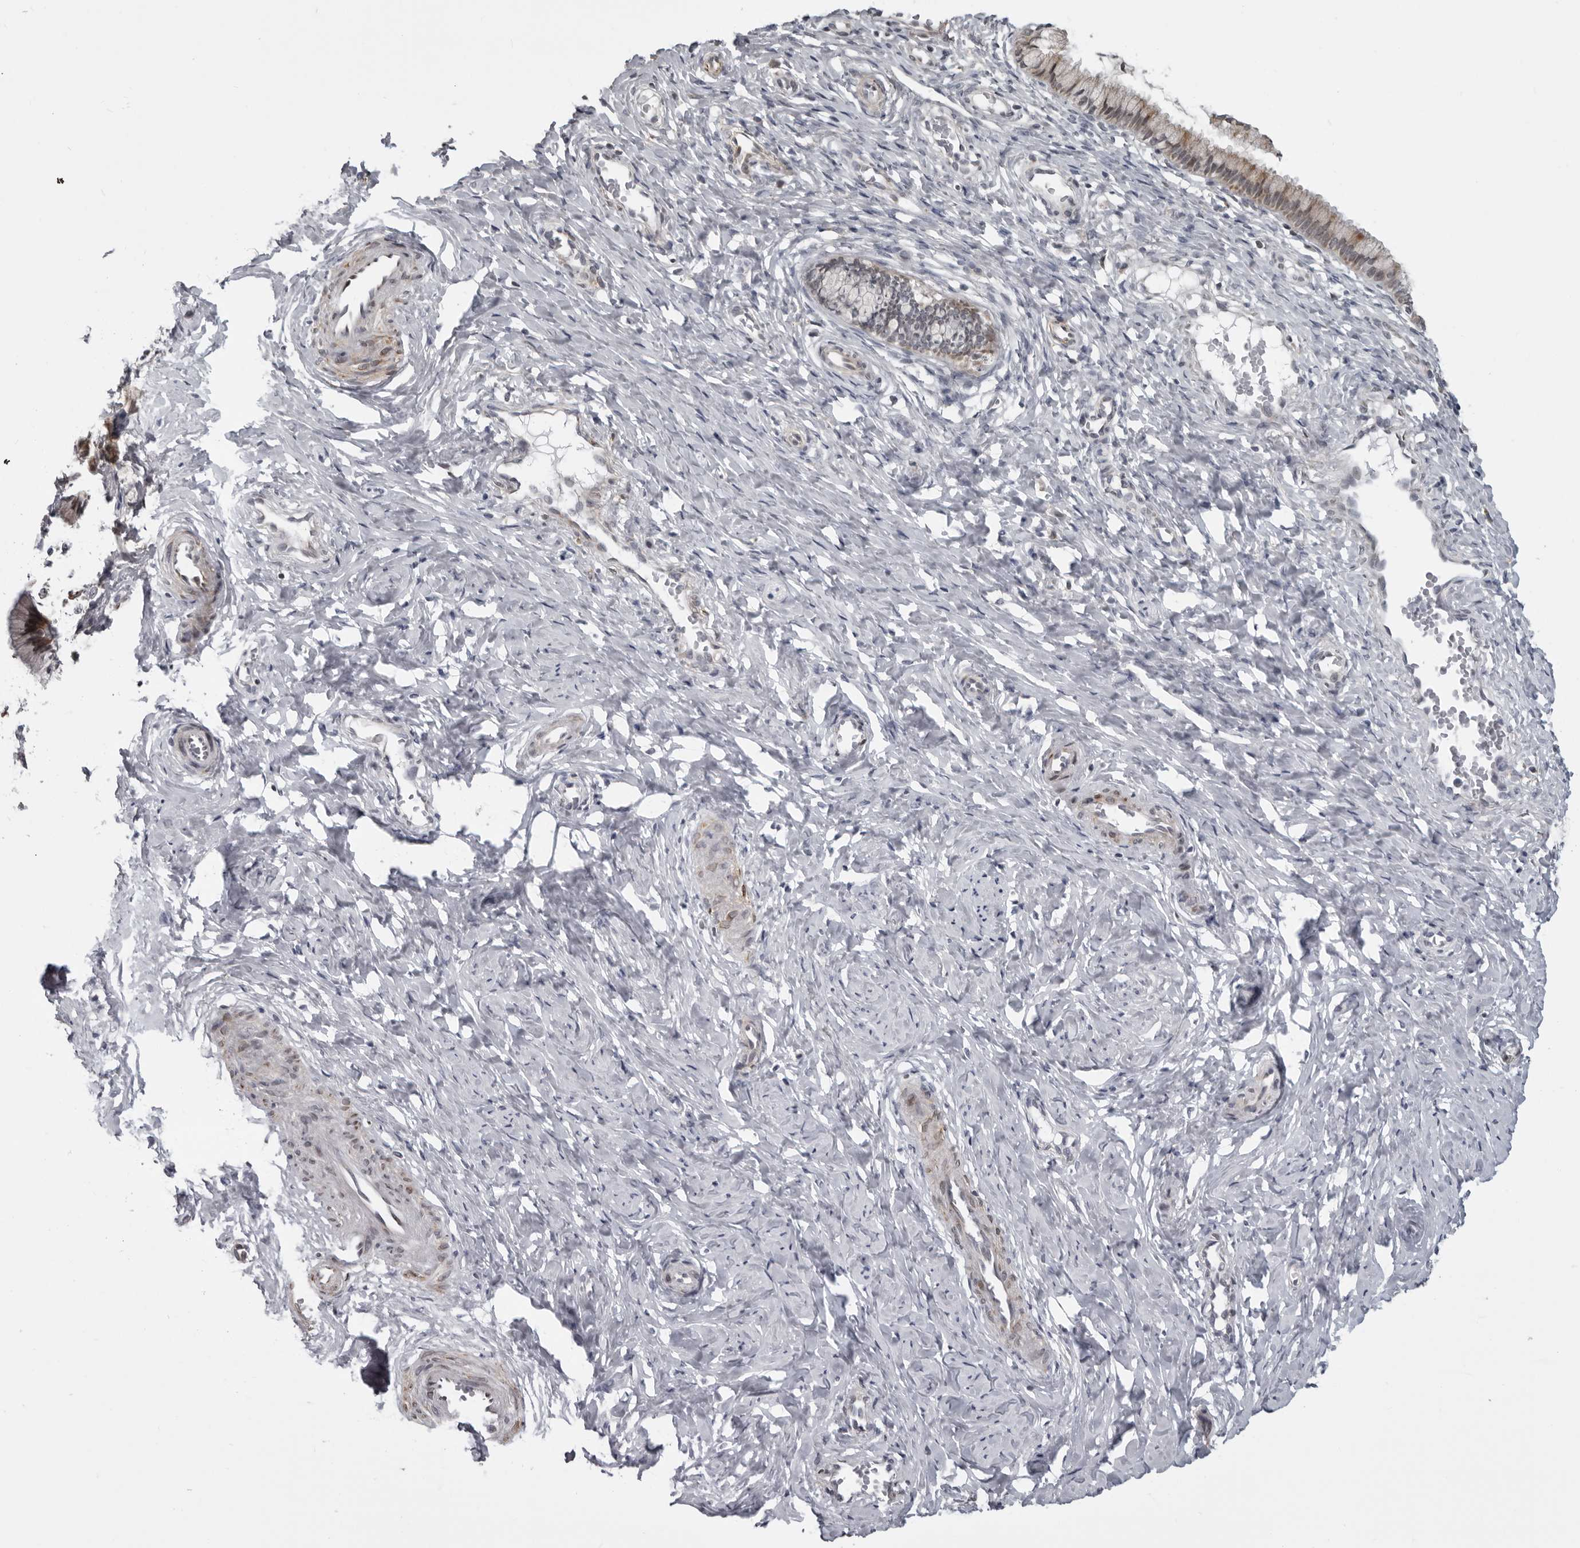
{"staining": {"intensity": "weak", "quantity": "25%-75%", "location": "cytoplasmic/membranous"}, "tissue": "cervix", "cell_type": "Glandular cells", "image_type": "normal", "snomed": [{"axis": "morphology", "description": "Normal tissue, NOS"}, {"axis": "topography", "description": "Cervix"}], "caption": "A micrograph of human cervix stained for a protein demonstrates weak cytoplasmic/membranous brown staining in glandular cells. The staining was performed using DAB to visualize the protein expression in brown, while the nuclei were stained in blue with hematoxylin (Magnification: 20x).", "gene": "RTCA", "patient": {"sex": "female", "age": 27}}